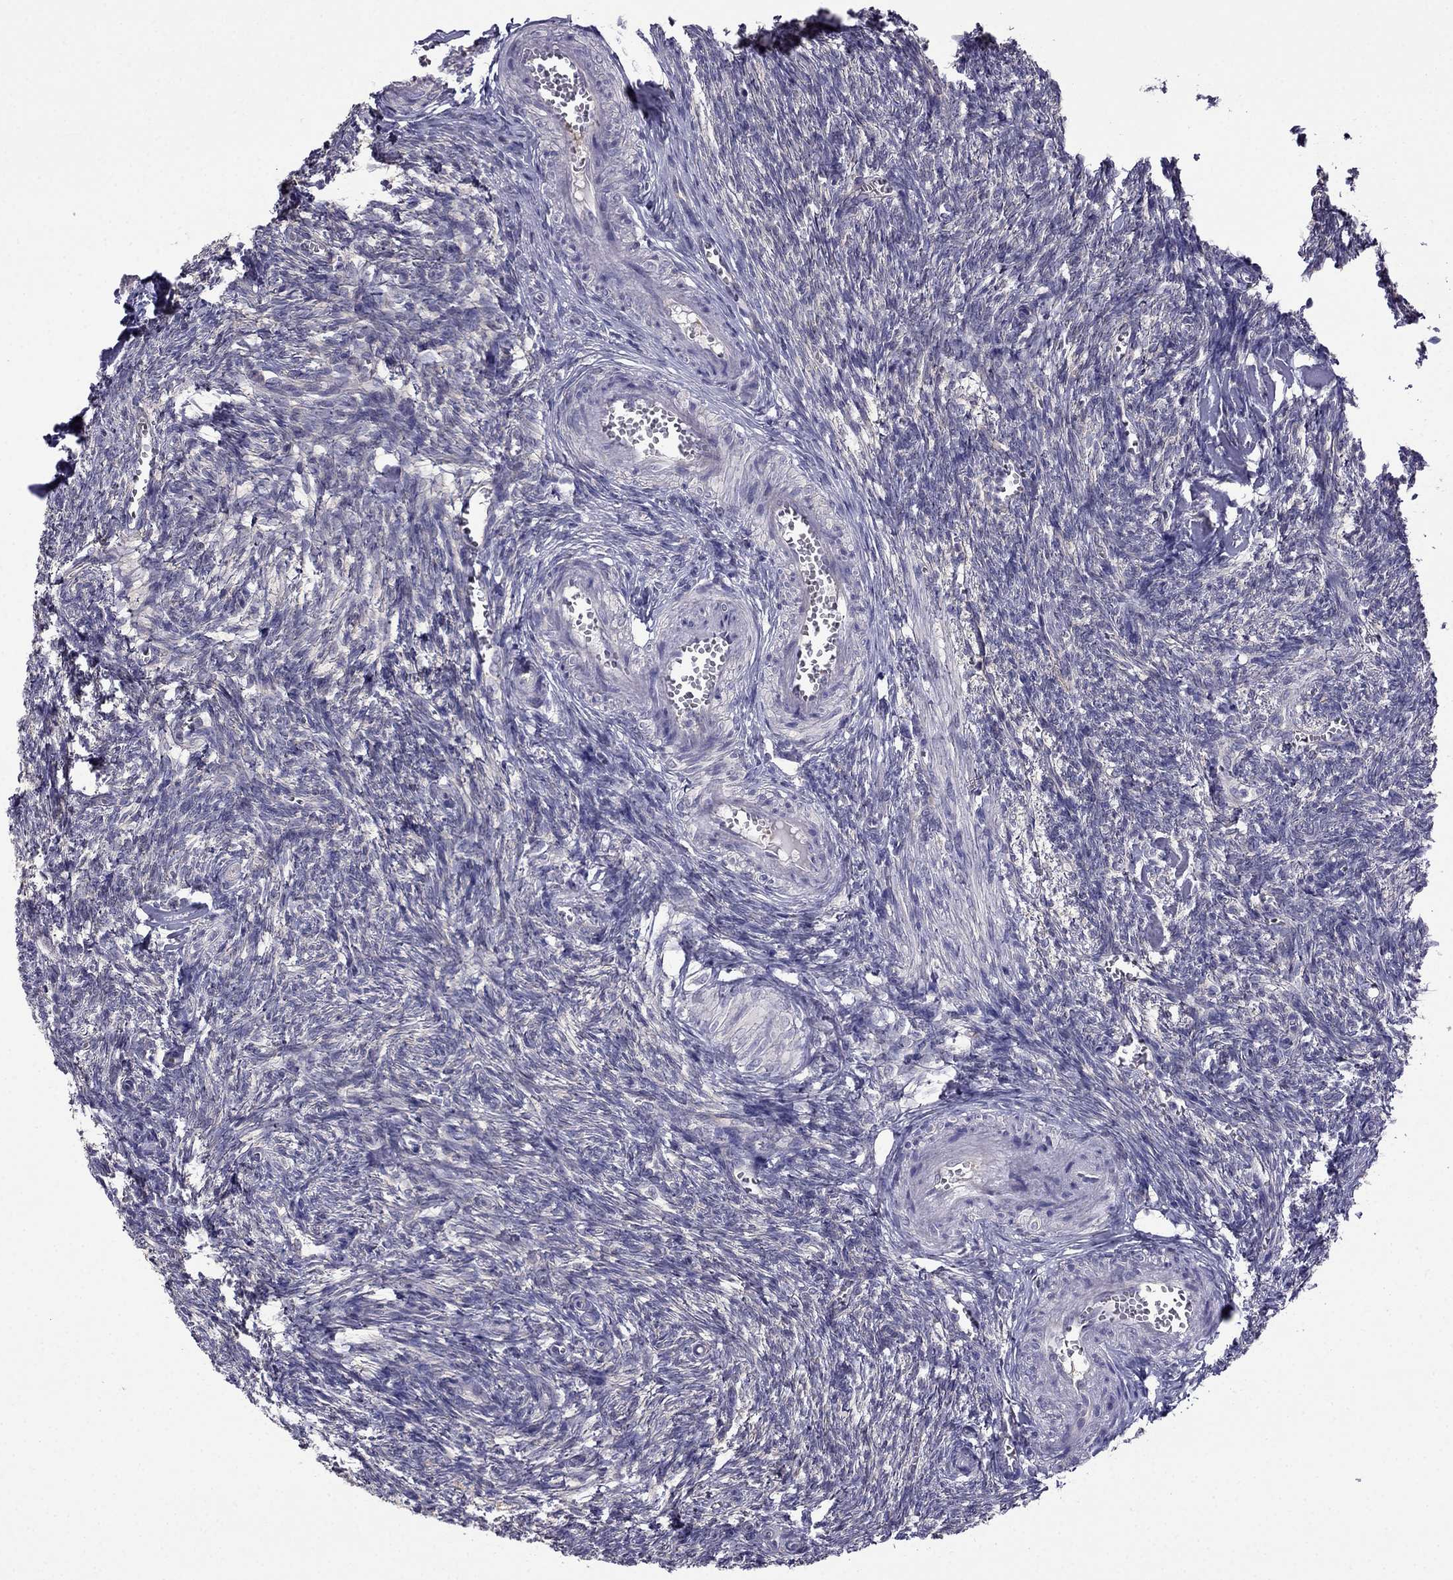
{"staining": {"intensity": "strong", "quantity": ">75%", "location": "cytoplasmic/membranous"}, "tissue": "ovary", "cell_type": "Follicle cells", "image_type": "normal", "snomed": [{"axis": "morphology", "description": "Normal tissue, NOS"}, {"axis": "topography", "description": "Ovary"}], "caption": "This is an image of IHC staining of normal ovary, which shows strong expression in the cytoplasmic/membranous of follicle cells.", "gene": "SCNN1D", "patient": {"sex": "female", "age": 43}}